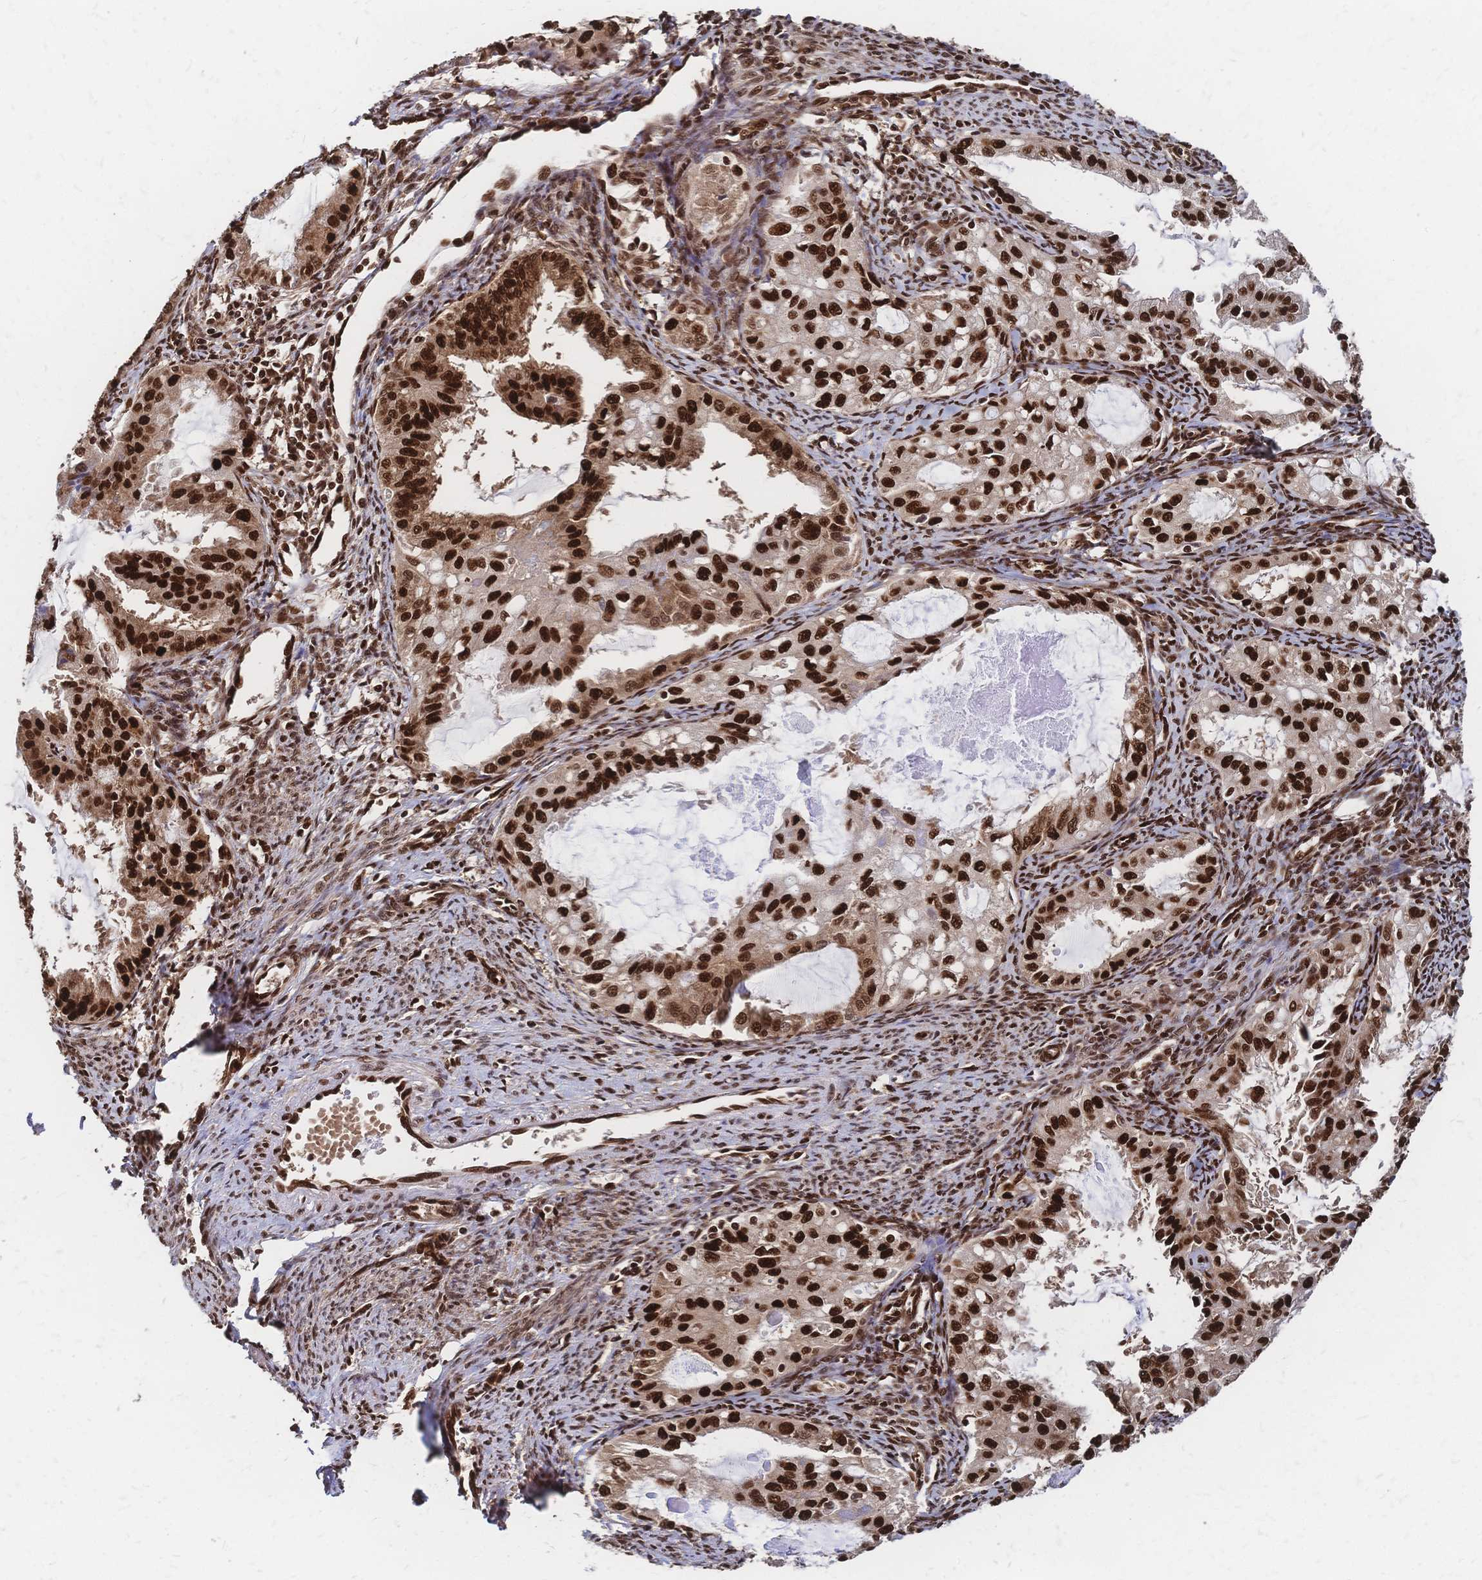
{"staining": {"intensity": "strong", "quantity": ">75%", "location": "cytoplasmic/membranous,nuclear"}, "tissue": "endometrial cancer", "cell_type": "Tumor cells", "image_type": "cancer", "snomed": [{"axis": "morphology", "description": "Adenocarcinoma, NOS"}, {"axis": "topography", "description": "Endometrium"}], "caption": "Endometrial cancer stained with a brown dye reveals strong cytoplasmic/membranous and nuclear positive positivity in about >75% of tumor cells.", "gene": "HDGF", "patient": {"sex": "female", "age": 70}}